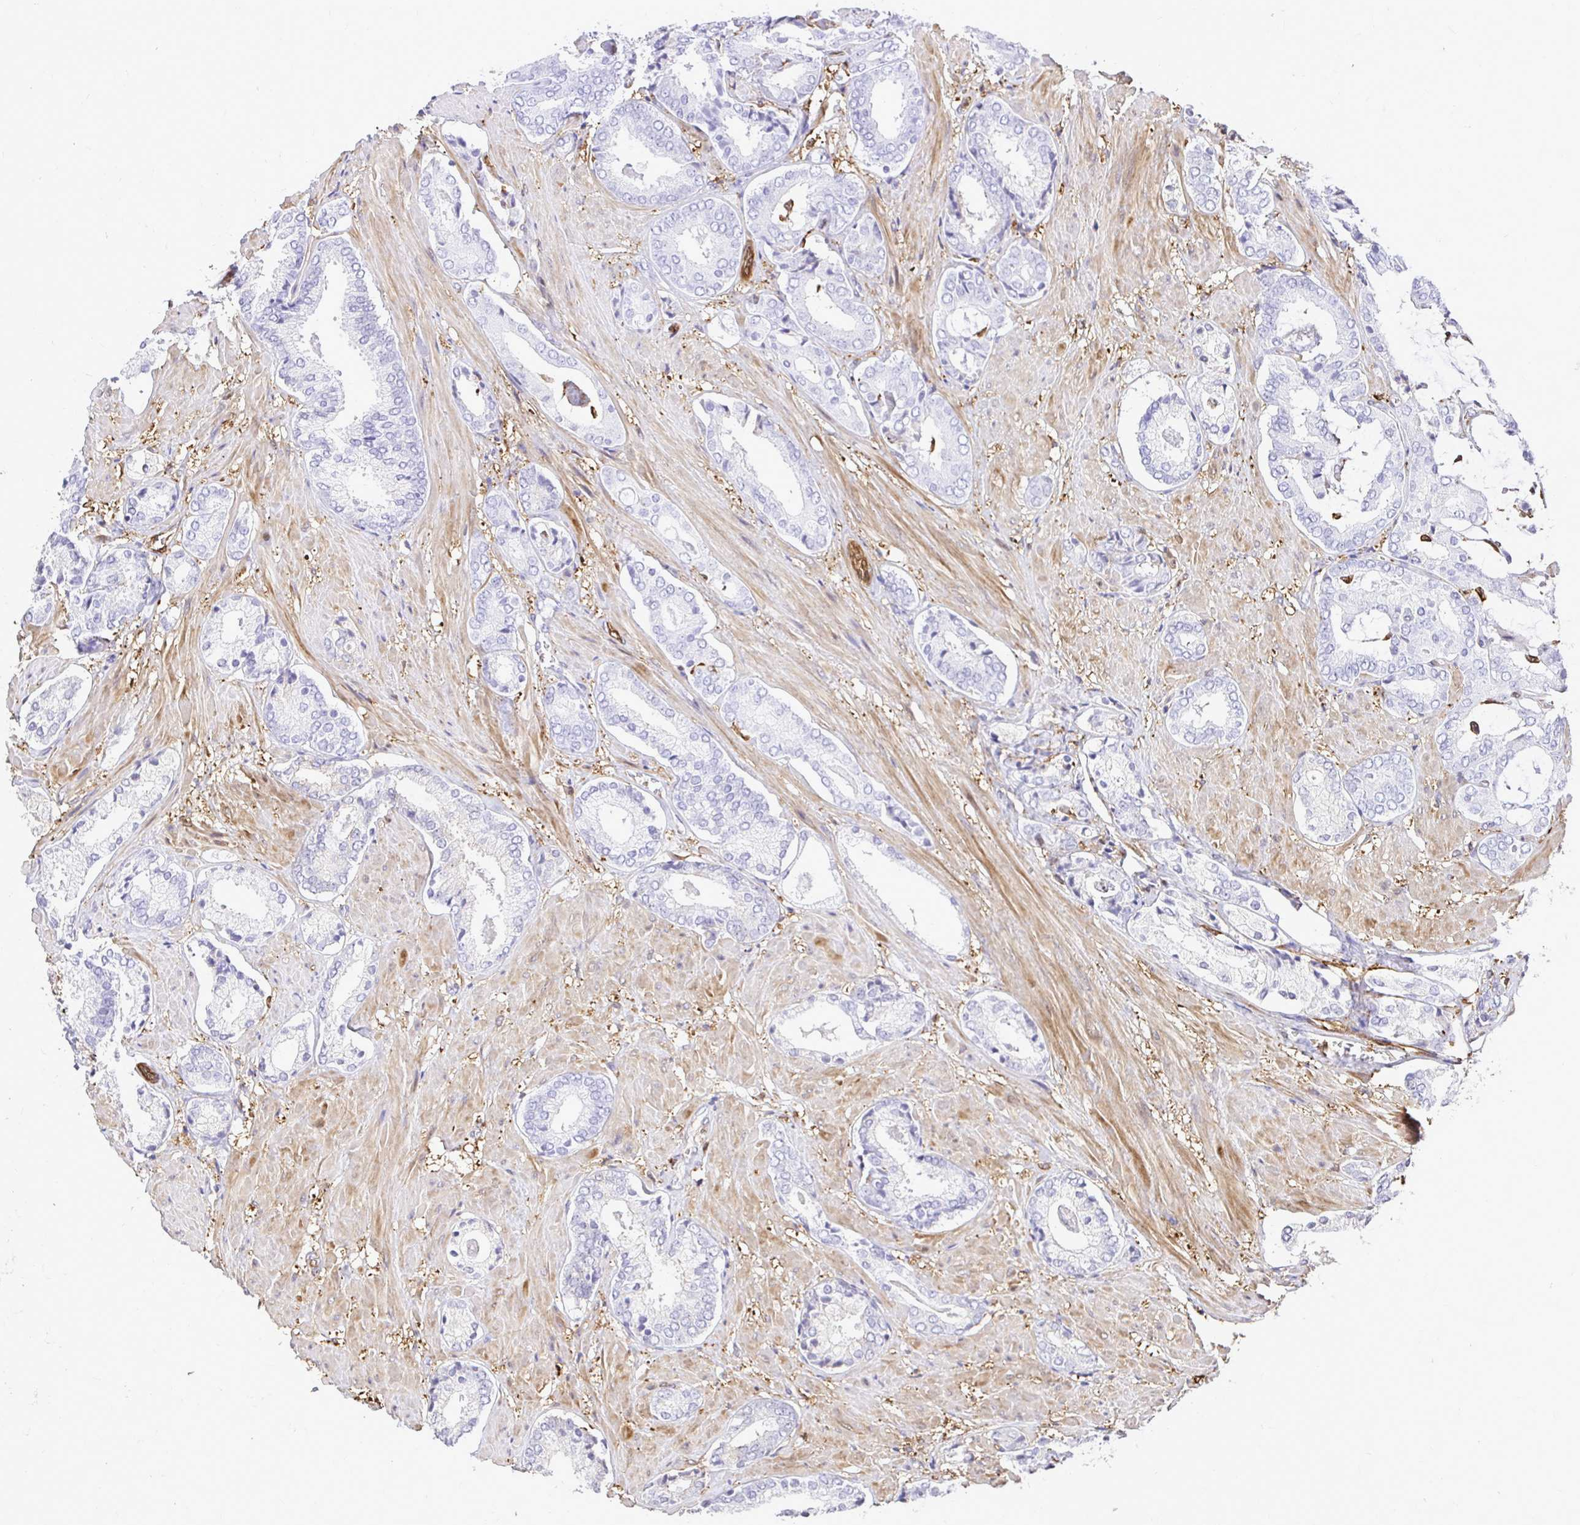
{"staining": {"intensity": "negative", "quantity": "none", "location": "none"}, "tissue": "prostate cancer", "cell_type": "Tumor cells", "image_type": "cancer", "snomed": [{"axis": "morphology", "description": "Adenocarcinoma, High grade"}, {"axis": "topography", "description": "Prostate"}], "caption": "Immunohistochemistry histopathology image of neoplastic tissue: prostate adenocarcinoma (high-grade) stained with DAB exhibits no significant protein expression in tumor cells.", "gene": "GSN", "patient": {"sex": "male", "age": 56}}